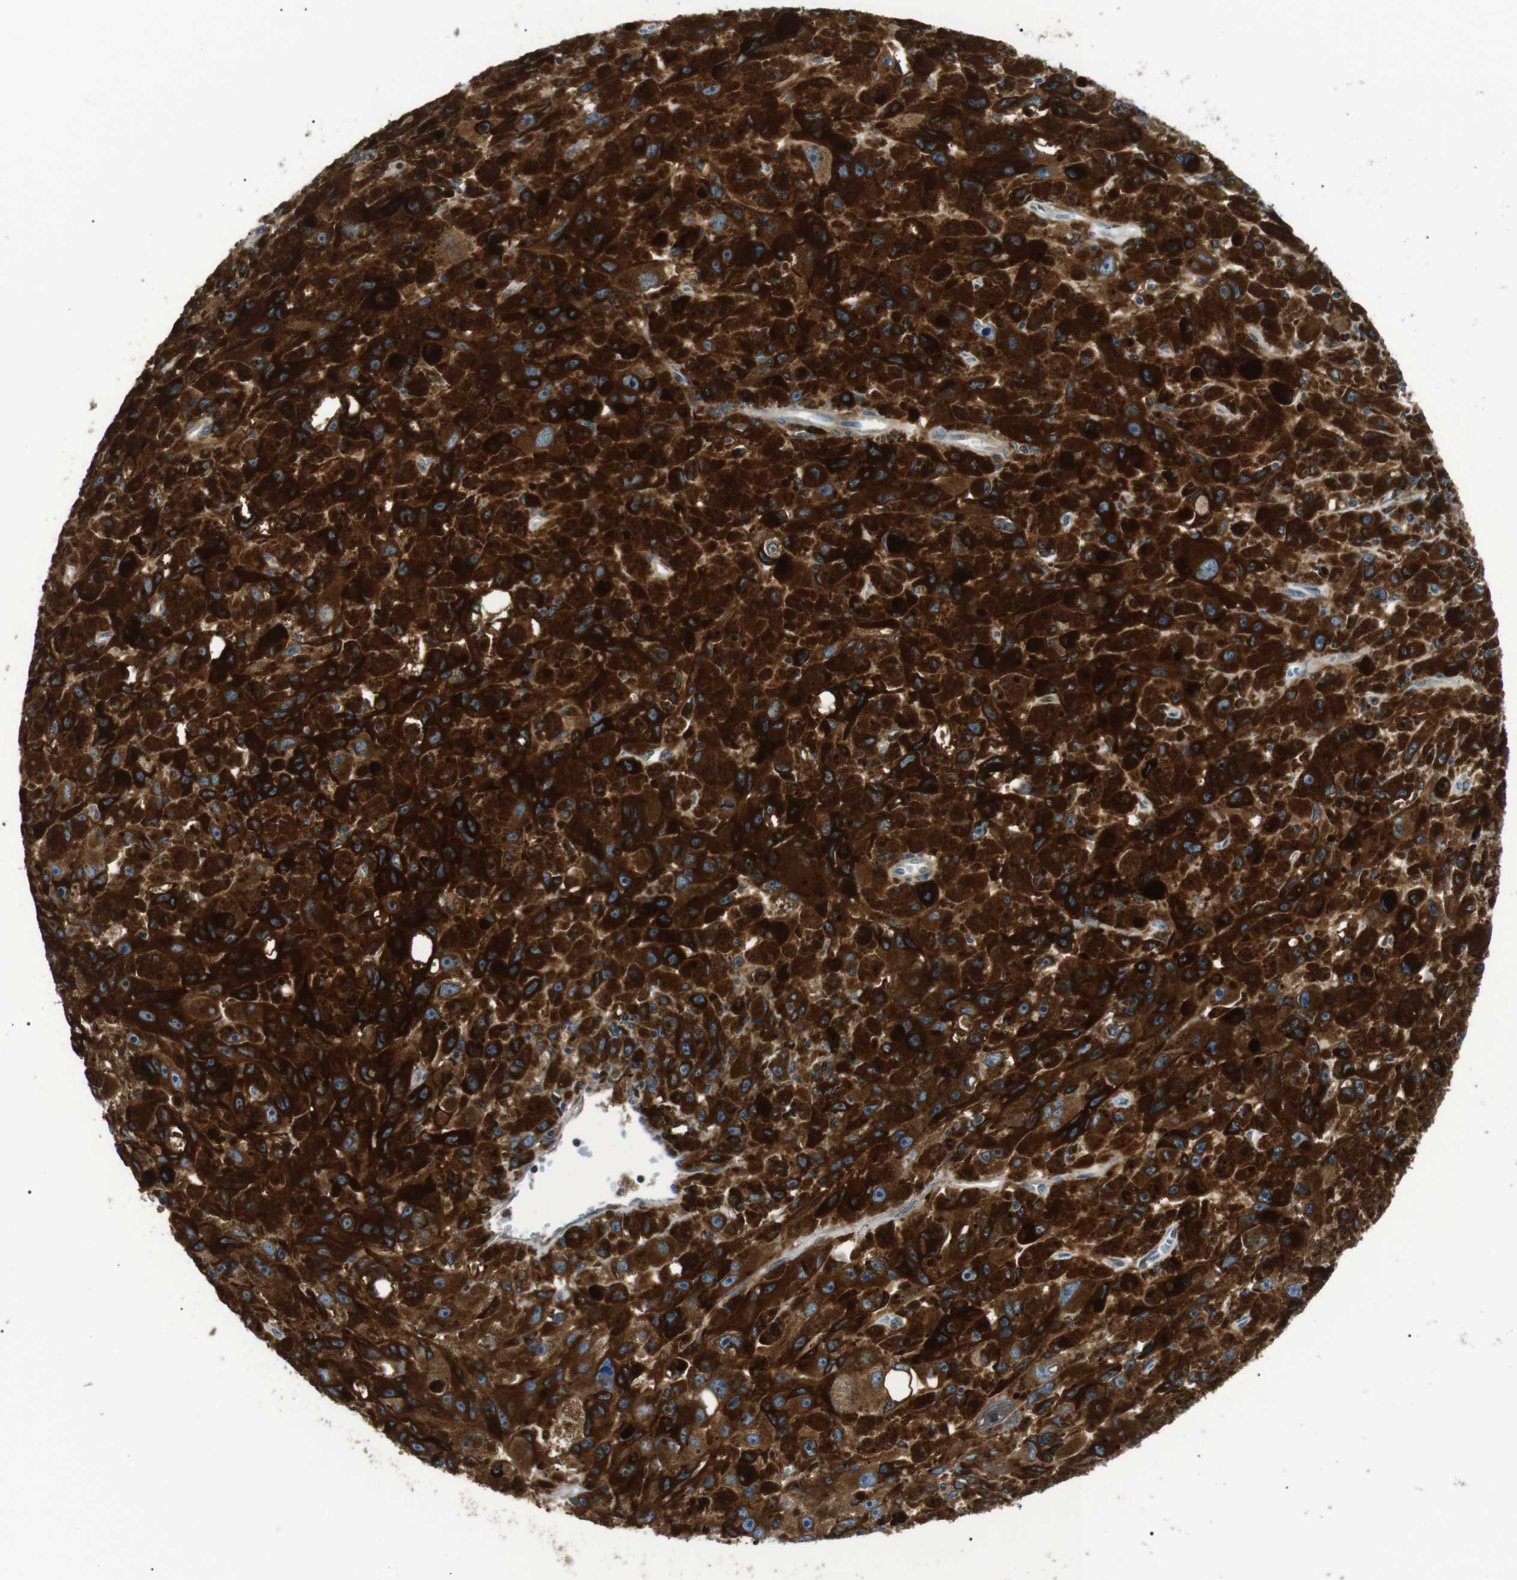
{"staining": {"intensity": "strong", "quantity": ">75%", "location": "cytoplasmic/membranous"}, "tissue": "melanoma", "cell_type": "Tumor cells", "image_type": "cancer", "snomed": [{"axis": "morphology", "description": "Malignant melanoma, NOS"}, {"axis": "topography", "description": "Skin"}], "caption": "Immunohistochemical staining of melanoma reveals high levels of strong cytoplasmic/membranous protein positivity in about >75% of tumor cells.", "gene": "RAB9A", "patient": {"sex": "female", "age": 104}}